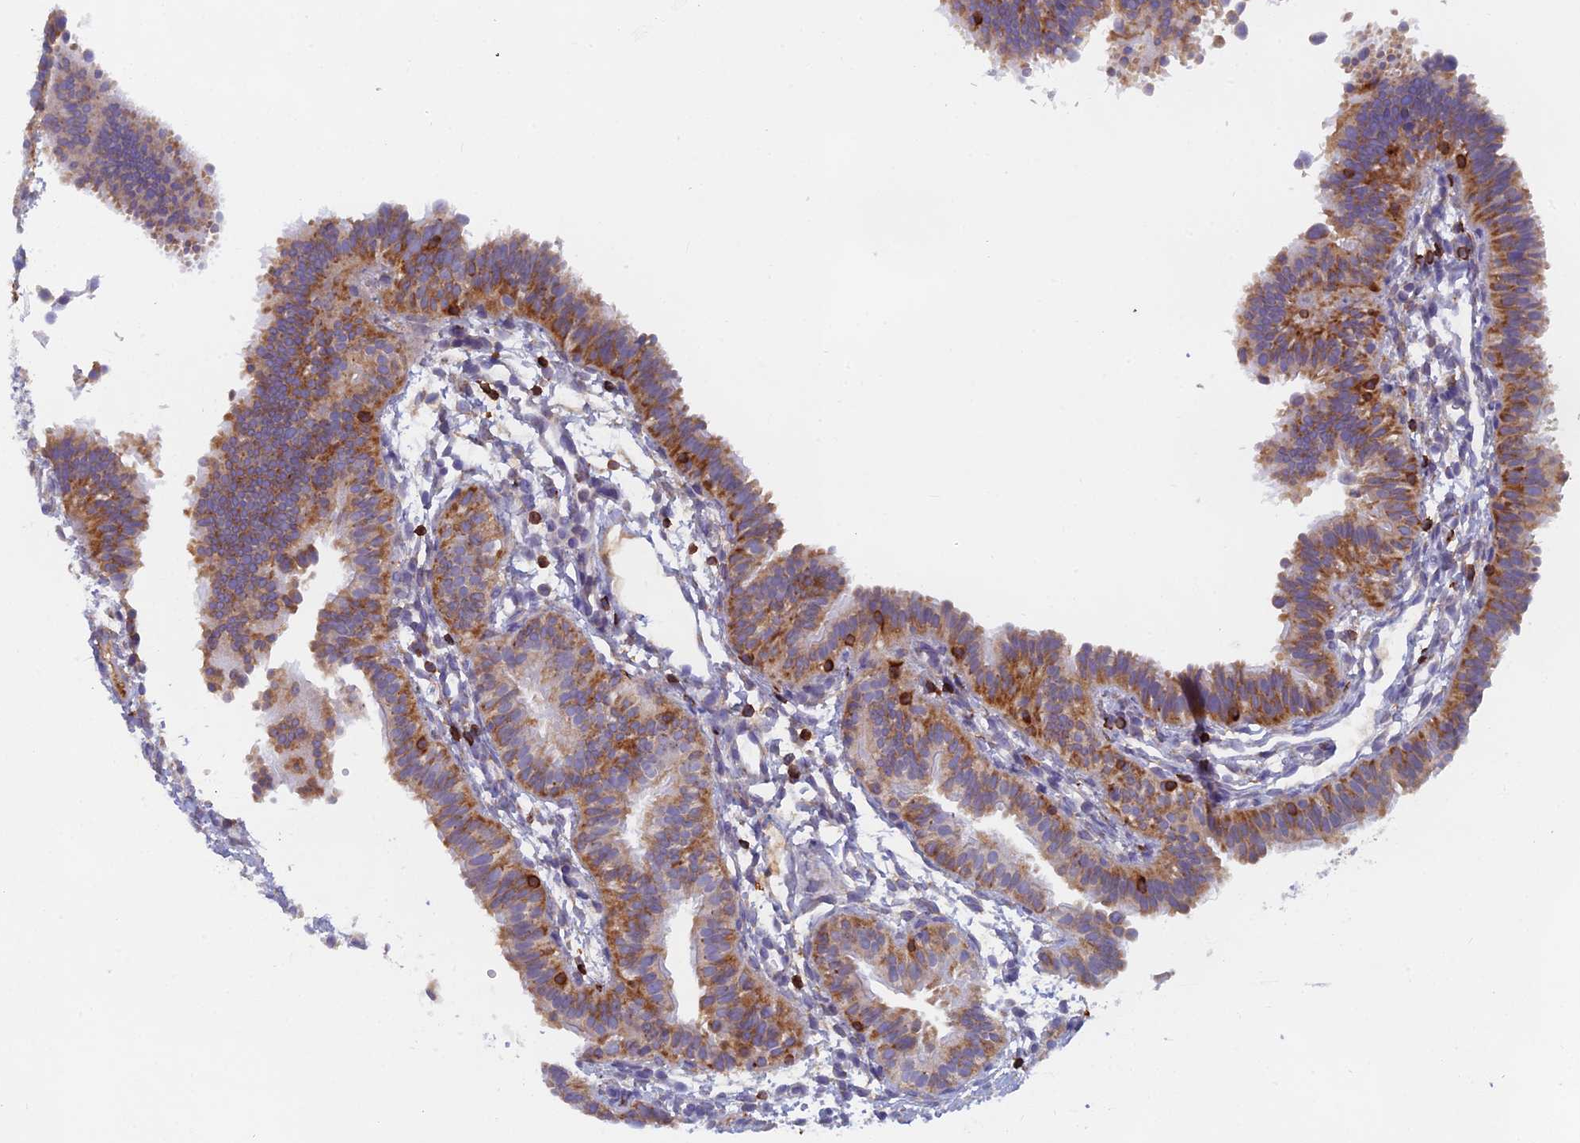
{"staining": {"intensity": "moderate", "quantity": "25%-75%", "location": "cytoplasmic/membranous"}, "tissue": "fallopian tube", "cell_type": "Glandular cells", "image_type": "normal", "snomed": [{"axis": "morphology", "description": "Normal tissue, NOS"}, {"axis": "topography", "description": "Fallopian tube"}], "caption": "The image exhibits staining of benign fallopian tube, revealing moderate cytoplasmic/membranous protein staining (brown color) within glandular cells. (IHC, brightfield microscopy, high magnification).", "gene": "ABI3BP", "patient": {"sex": "female", "age": 35}}